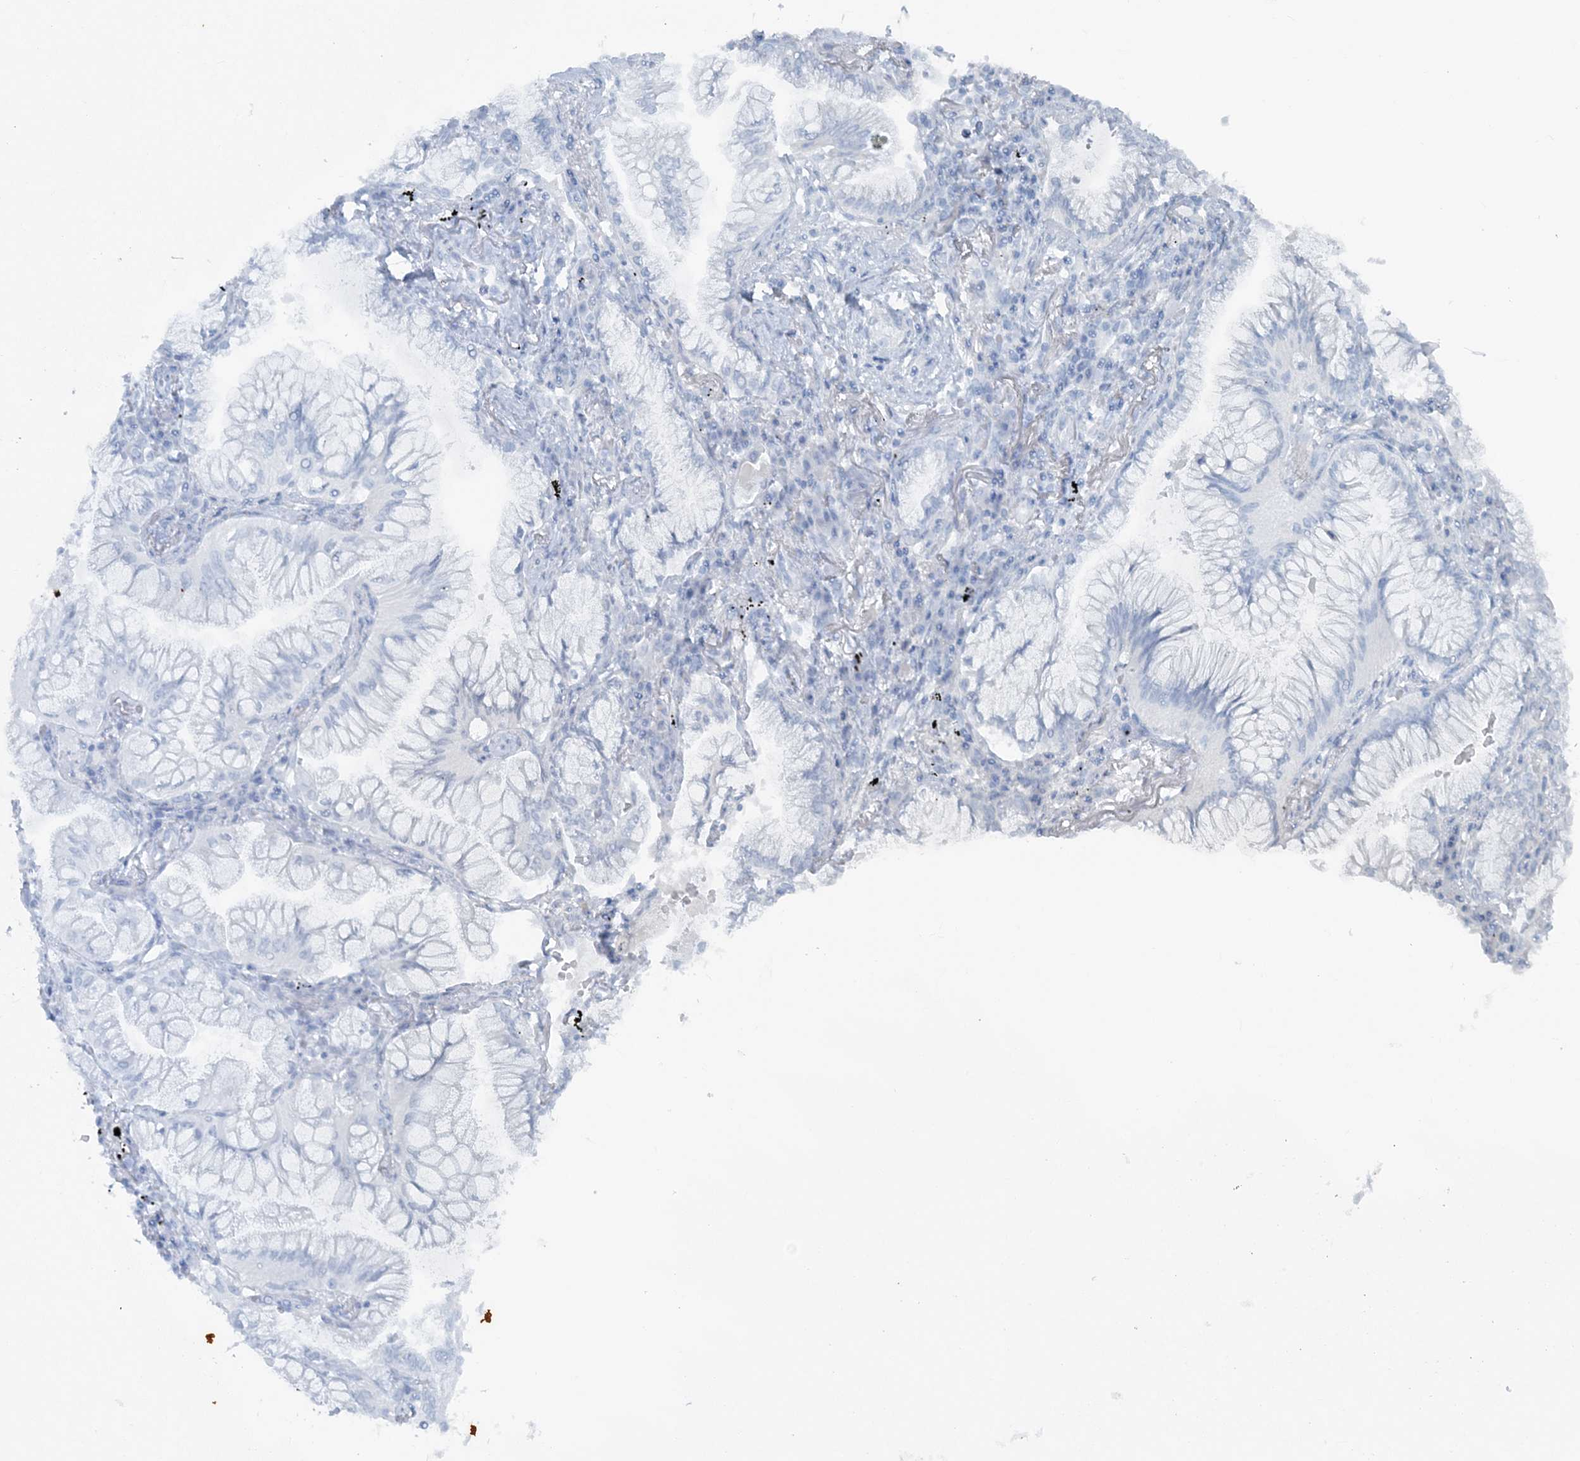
{"staining": {"intensity": "negative", "quantity": "none", "location": "none"}, "tissue": "lung cancer", "cell_type": "Tumor cells", "image_type": "cancer", "snomed": [{"axis": "morphology", "description": "Adenocarcinoma, NOS"}, {"axis": "topography", "description": "Lung"}], "caption": "IHC histopathology image of human lung cancer stained for a protein (brown), which exhibits no positivity in tumor cells. (Brightfield microscopy of DAB immunohistochemistry at high magnification).", "gene": "ATP11A", "patient": {"sex": "female", "age": 70}}